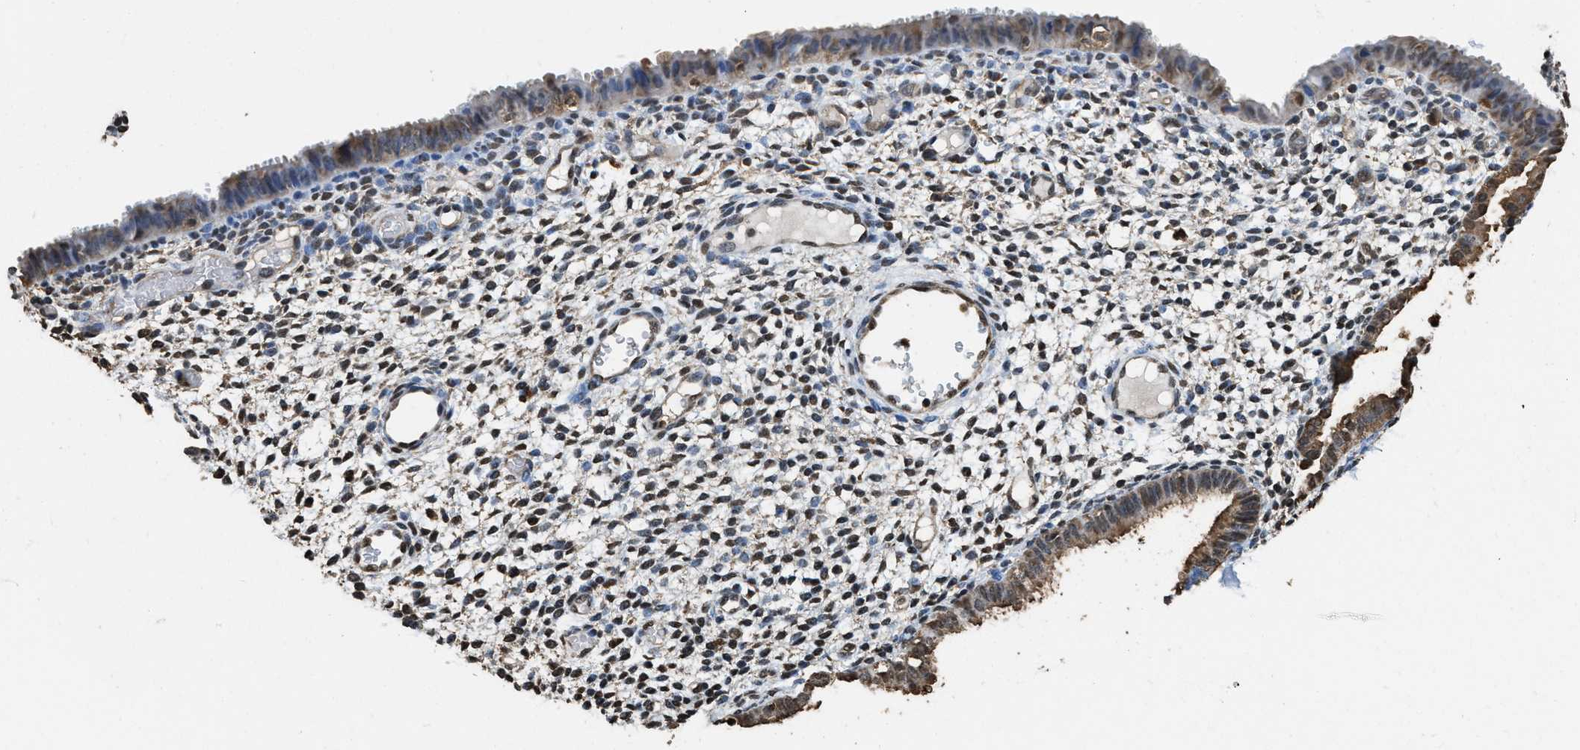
{"staining": {"intensity": "moderate", "quantity": "25%-75%", "location": "cytoplasmic/membranous,nuclear"}, "tissue": "endometrium", "cell_type": "Cells in endometrial stroma", "image_type": "normal", "snomed": [{"axis": "morphology", "description": "Normal tissue, NOS"}, {"axis": "topography", "description": "Endometrium"}], "caption": "IHC of benign human endometrium shows medium levels of moderate cytoplasmic/membranous,nuclear expression in approximately 25%-75% of cells in endometrial stroma. IHC stains the protein of interest in brown and the nuclei are stained blue.", "gene": "GAPDH", "patient": {"sex": "female", "age": 61}}